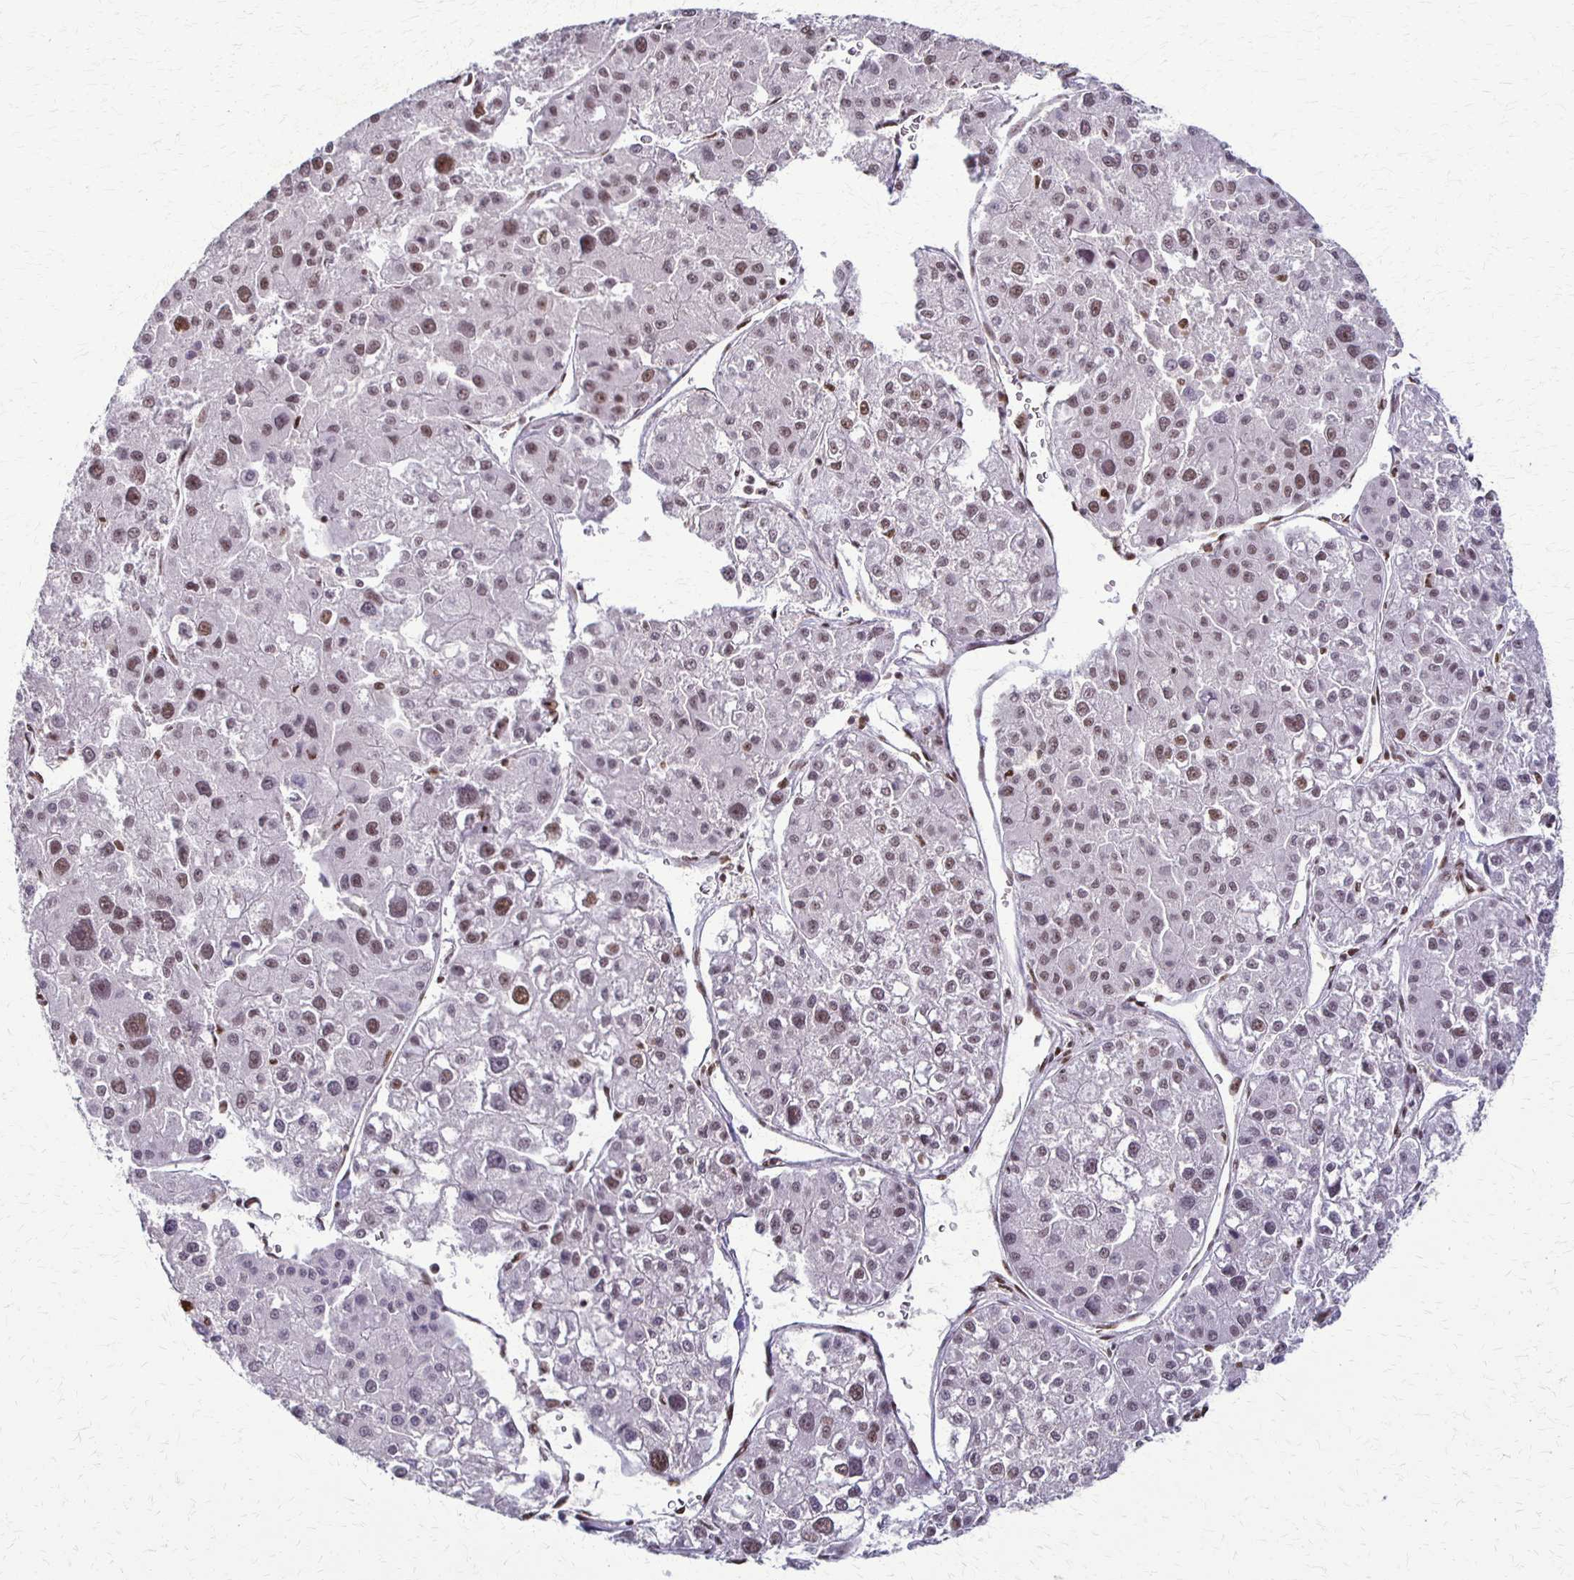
{"staining": {"intensity": "strong", "quantity": ">75%", "location": "nuclear"}, "tissue": "liver cancer", "cell_type": "Tumor cells", "image_type": "cancer", "snomed": [{"axis": "morphology", "description": "Carcinoma, Hepatocellular, NOS"}, {"axis": "topography", "description": "Liver"}], "caption": "The micrograph displays immunohistochemical staining of liver cancer (hepatocellular carcinoma). There is strong nuclear expression is present in about >75% of tumor cells.", "gene": "XRCC6", "patient": {"sex": "male", "age": 73}}